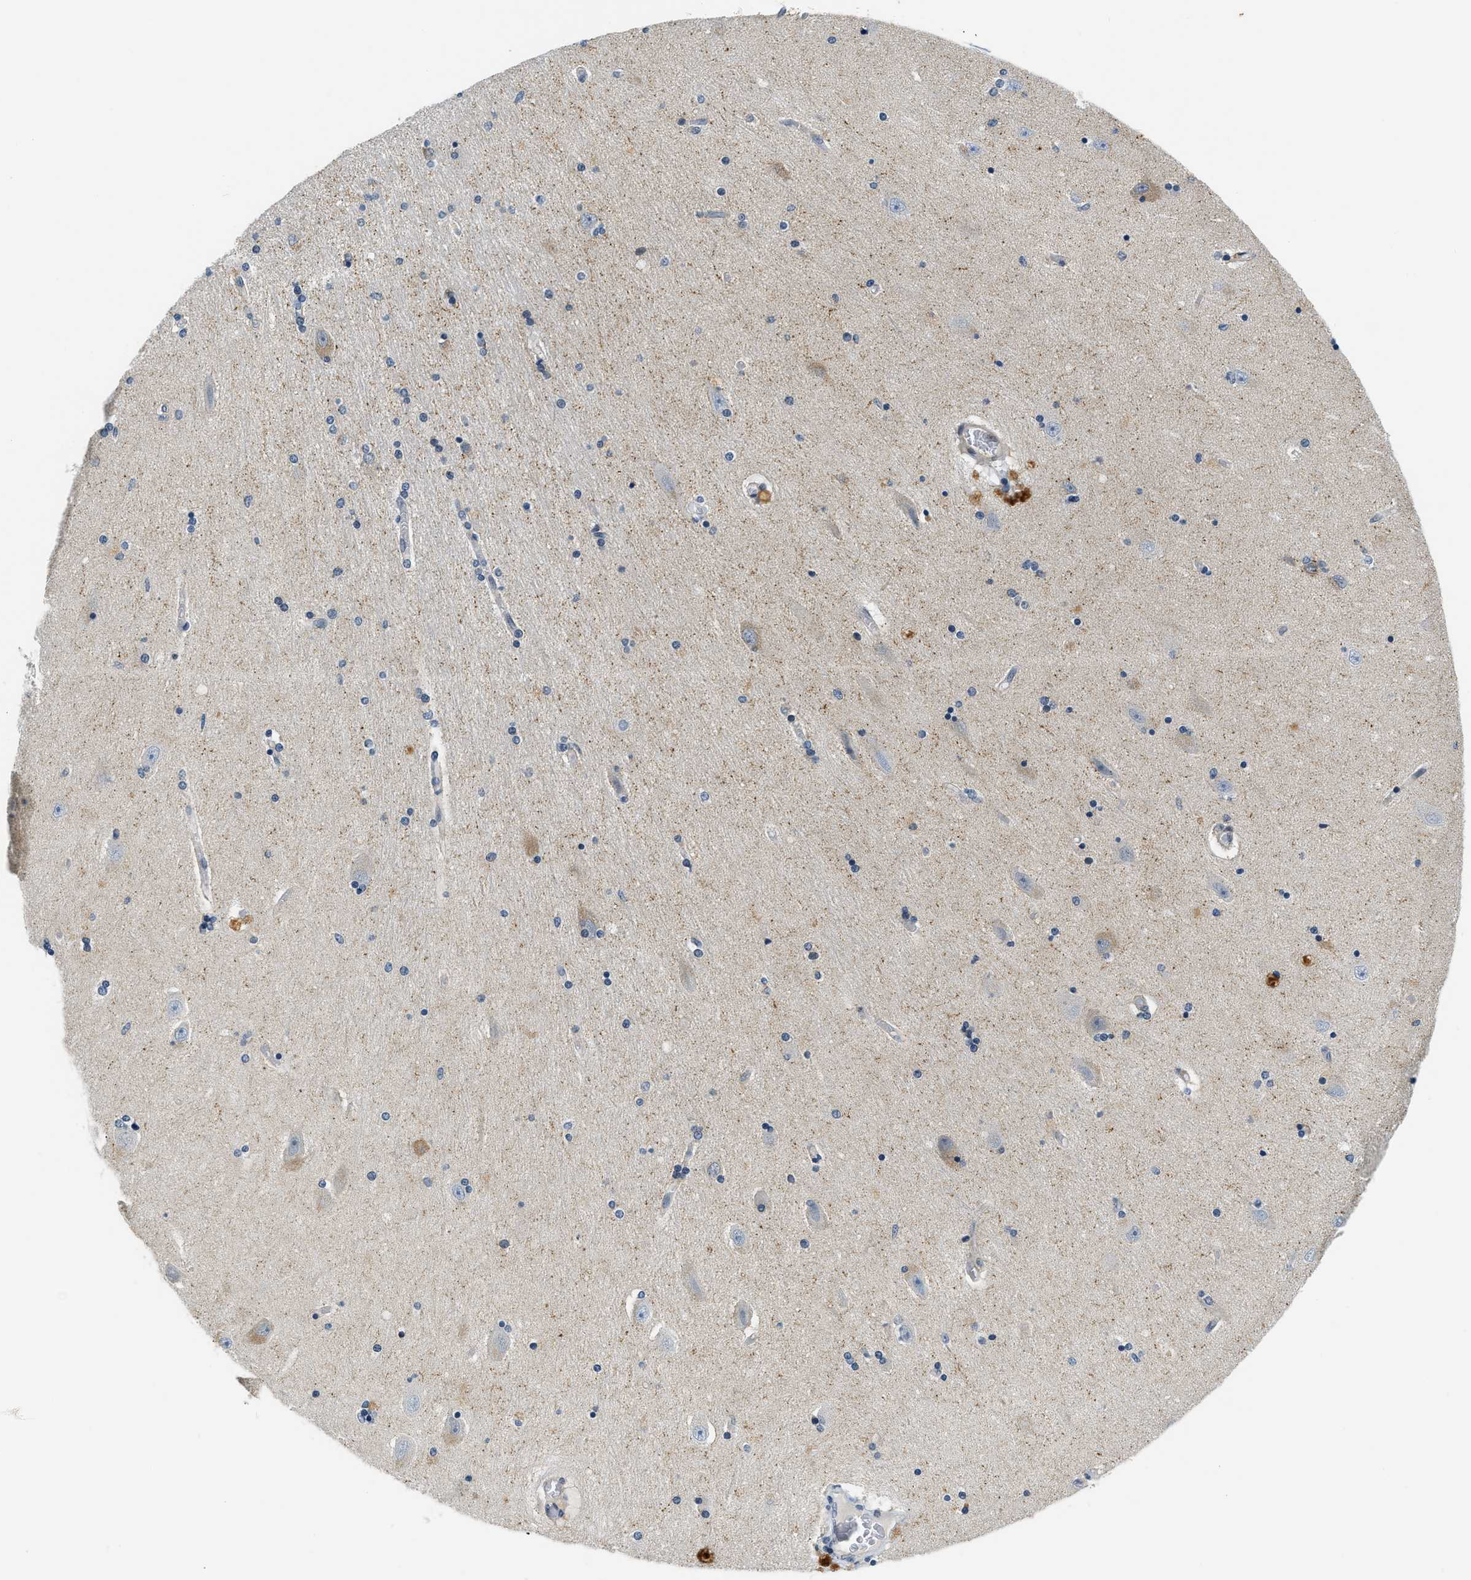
{"staining": {"intensity": "negative", "quantity": "none", "location": "none"}, "tissue": "hippocampus", "cell_type": "Glial cells", "image_type": "normal", "snomed": [{"axis": "morphology", "description": "Normal tissue, NOS"}, {"axis": "topography", "description": "Hippocampus"}], "caption": "This histopathology image is of unremarkable hippocampus stained with IHC to label a protein in brown with the nuclei are counter-stained blue. There is no staining in glial cells. (DAB (3,3'-diaminobenzidine) IHC, high magnification).", "gene": "SMAD4", "patient": {"sex": "female", "age": 54}}